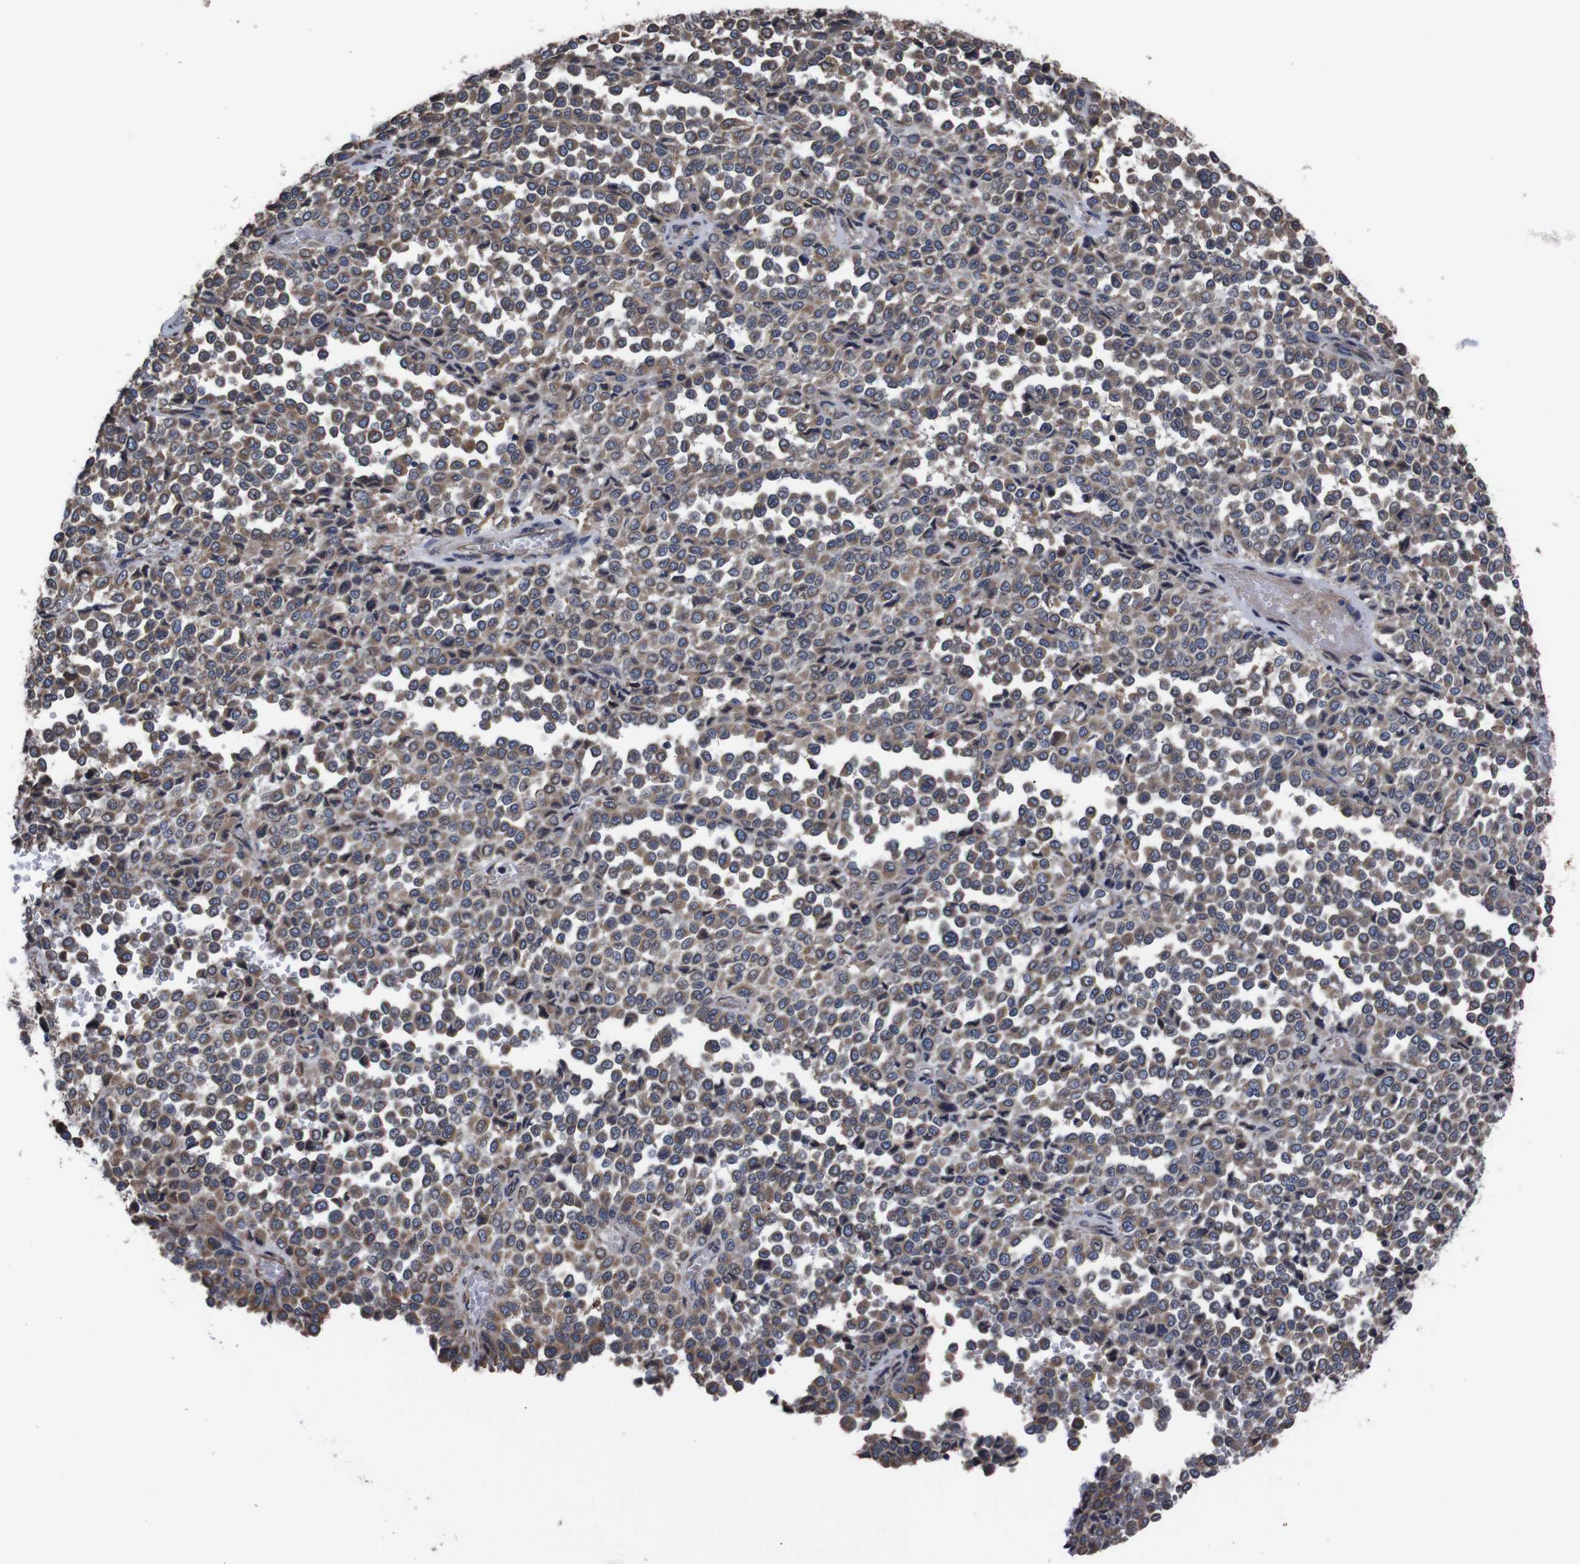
{"staining": {"intensity": "moderate", "quantity": ">75%", "location": "cytoplasmic/membranous"}, "tissue": "melanoma", "cell_type": "Tumor cells", "image_type": "cancer", "snomed": [{"axis": "morphology", "description": "Malignant melanoma, Metastatic site"}, {"axis": "topography", "description": "Pancreas"}], "caption": "Moderate cytoplasmic/membranous staining for a protein is seen in approximately >75% of tumor cells of melanoma using IHC.", "gene": "SIGMAR1", "patient": {"sex": "female", "age": 30}}